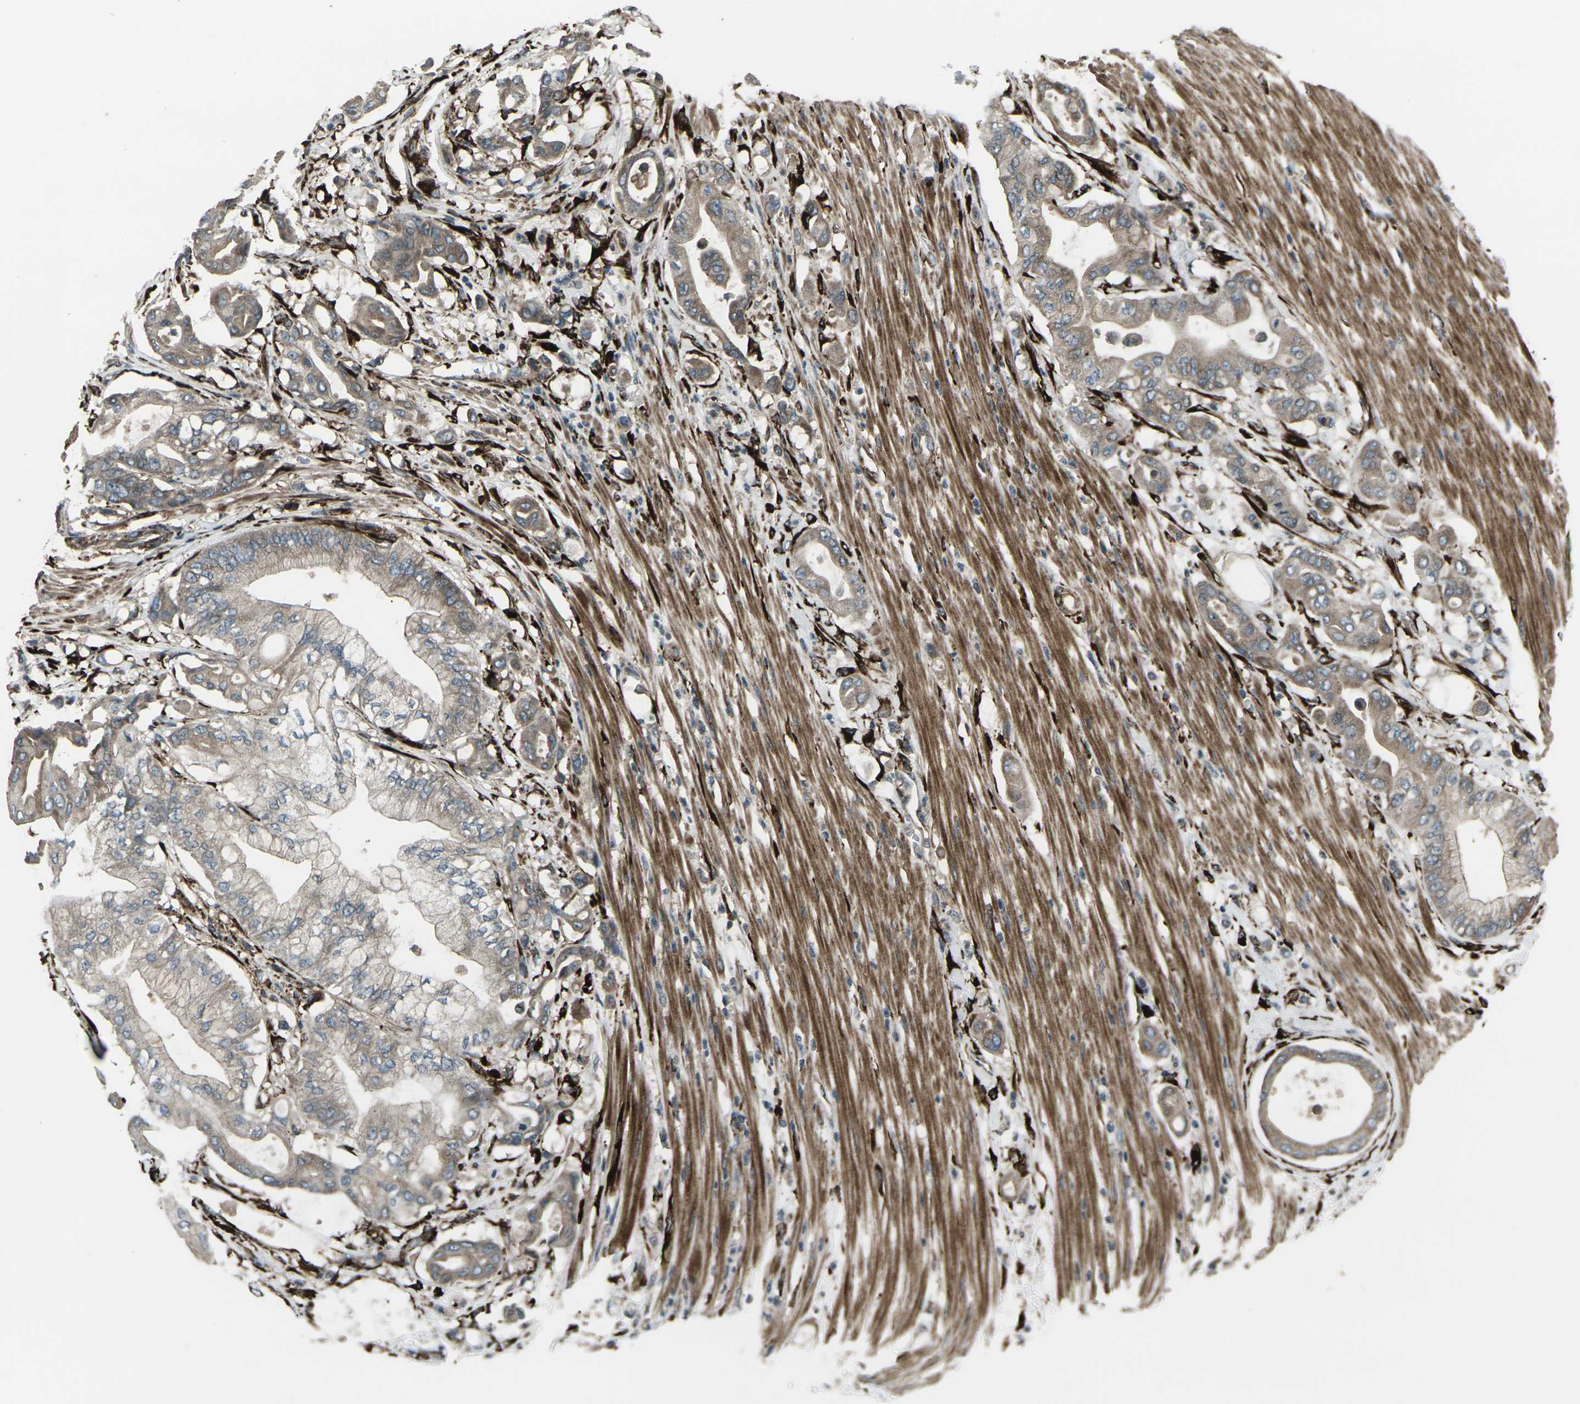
{"staining": {"intensity": "weak", "quantity": ">75%", "location": "cytoplasmic/membranous"}, "tissue": "pancreatic cancer", "cell_type": "Tumor cells", "image_type": "cancer", "snomed": [{"axis": "morphology", "description": "Adenocarcinoma, NOS"}, {"axis": "morphology", "description": "Adenocarcinoma, metastatic, NOS"}, {"axis": "topography", "description": "Lymph node"}, {"axis": "topography", "description": "Pancreas"}, {"axis": "topography", "description": "Duodenum"}], "caption": "Immunohistochemical staining of human metastatic adenocarcinoma (pancreatic) displays weak cytoplasmic/membranous protein expression in approximately >75% of tumor cells.", "gene": "LSMEM1", "patient": {"sex": "female", "age": 64}}